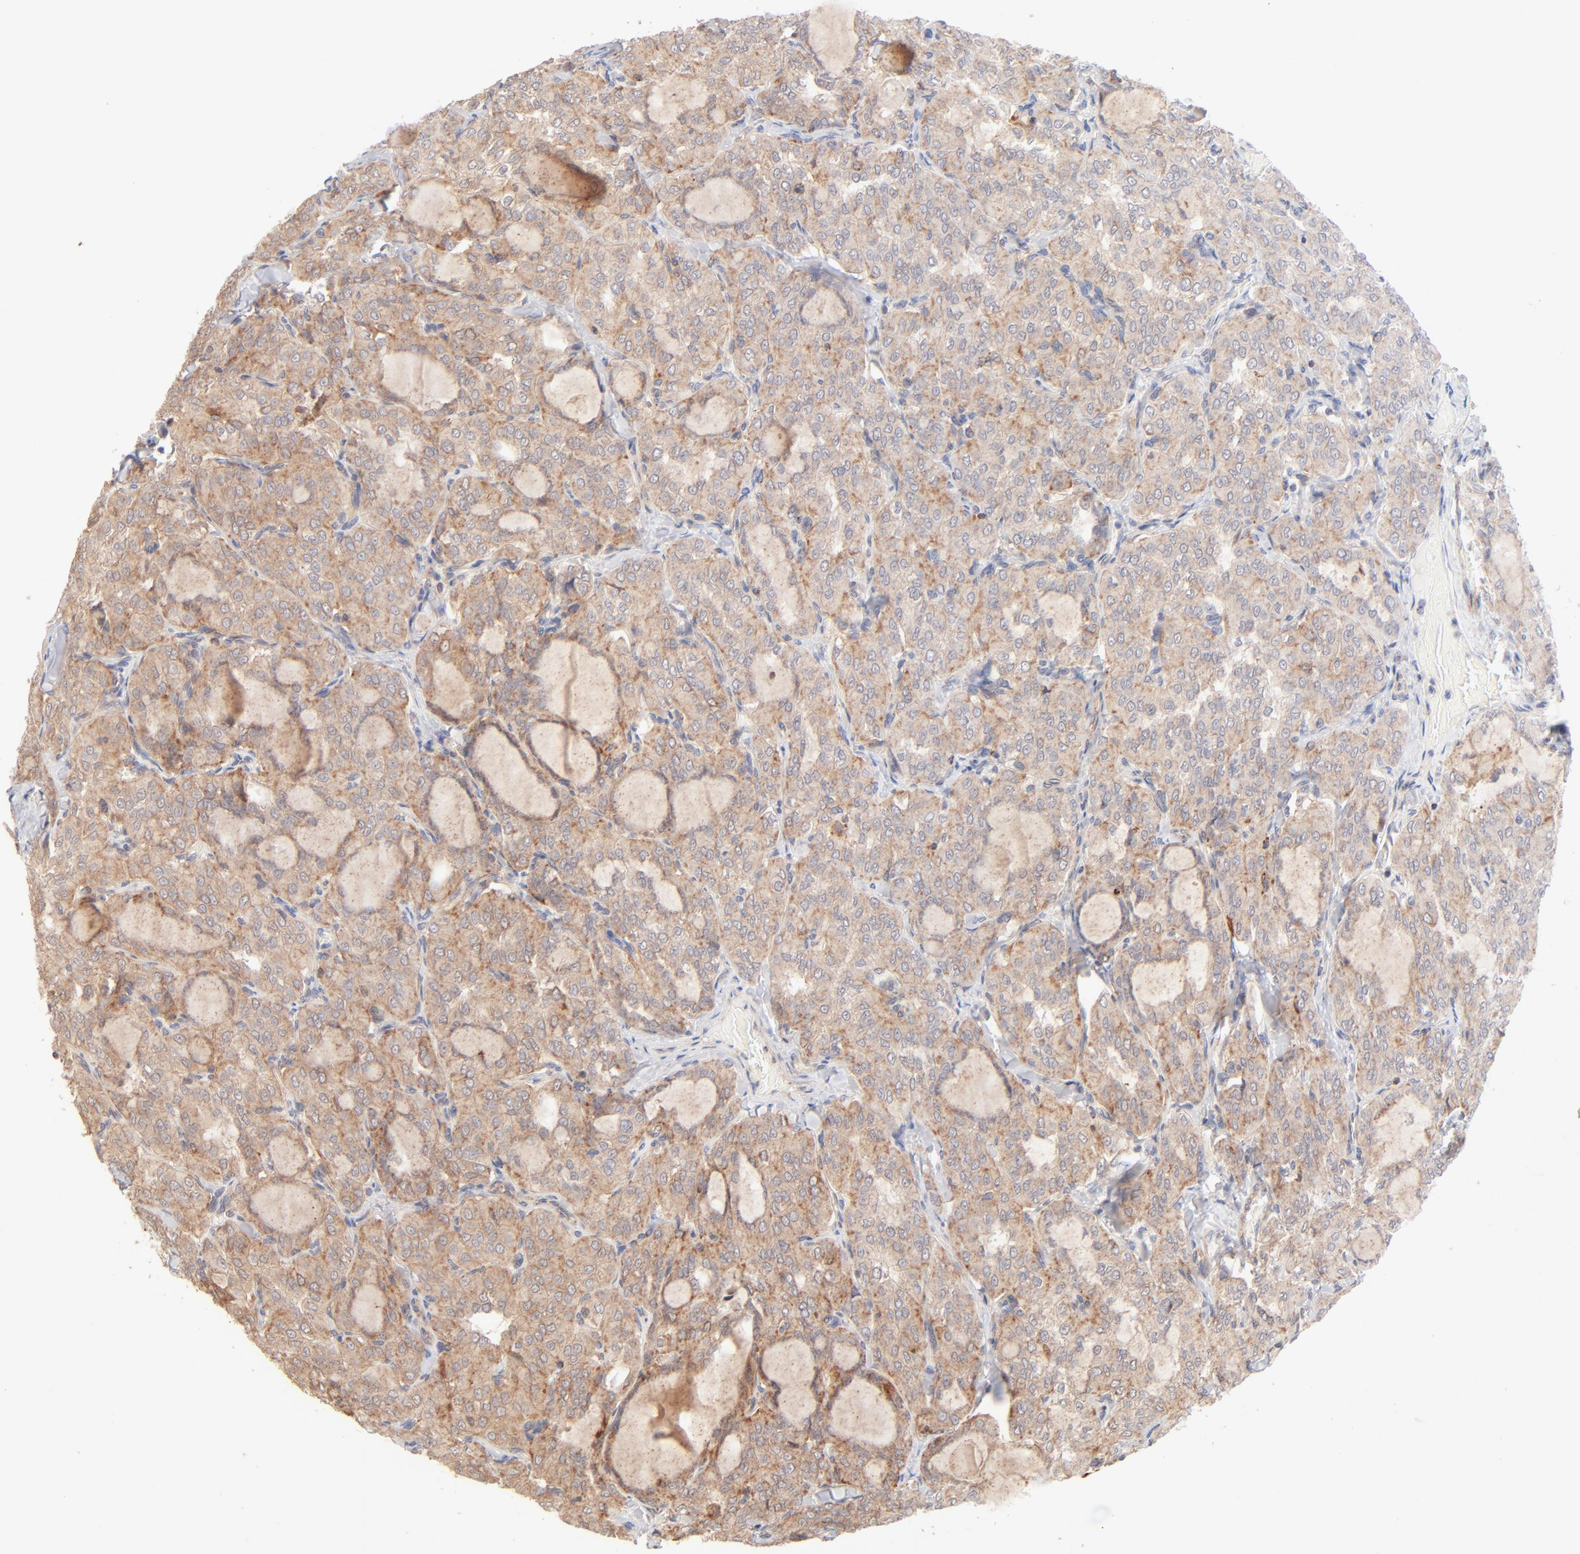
{"staining": {"intensity": "moderate", "quantity": ">75%", "location": "cytoplasmic/membranous"}, "tissue": "thyroid cancer", "cell_type": "Tumor cells", "image_type": "cancer", "snomed": [{"axis": "morphology", "description": "Papillary adenocarcinoma, NOS"}, {"axis": "topography", "description": "Thyroid gland"}], "caption": "Protein analysis of papillary adenocarcinoma (thyroid) tissue displays moderate cytoplasmic/membranous staining in about >75% of tumor cells. (DAB (3,3'-diaminobenzidine) = brown stain, brightfield microscopy at high magnification).", "gene": "CSPG4", "patient": {"sex": "male", "age": 20}}